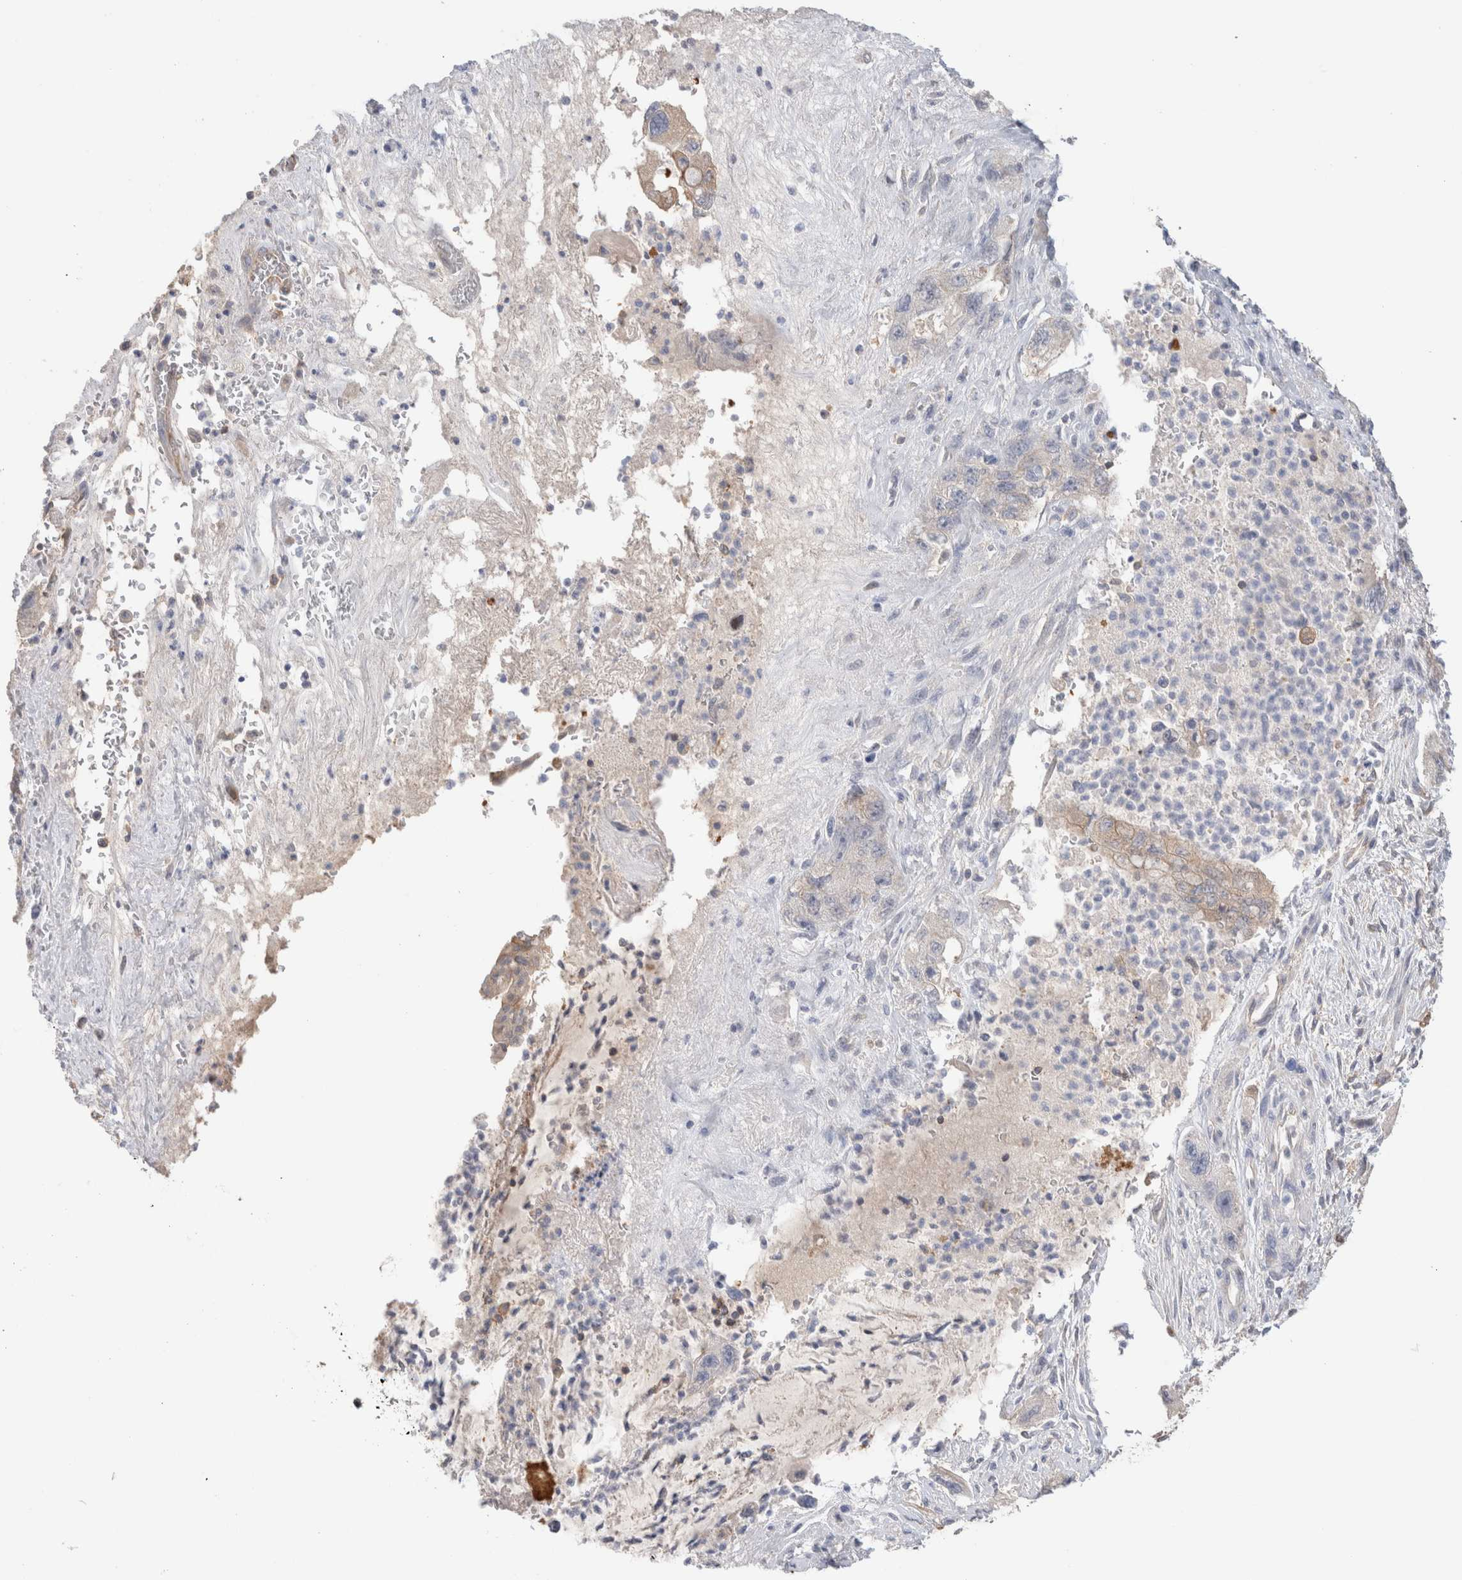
{"staining": {"intensity": "weak", "quantity": "<25%", "location": "cytoplasmic/membranous"}, "tissue": "pancreatic cancer", "cell_type": "Tumor cells", "image_type": "cancer", "snomed": [{"axis": "morphology", "description": "Adenocarcinoma, NOS"}, {"axis": "topography", "description": "Pancreas"}], "caption": "This is an immunohistochemistry histopathology image of human adenocarcinoma (pancreatic). There is no positivity in tumor cells.", "gene": "CAPN2", "patient": {"sex": "female", "age": 73}}